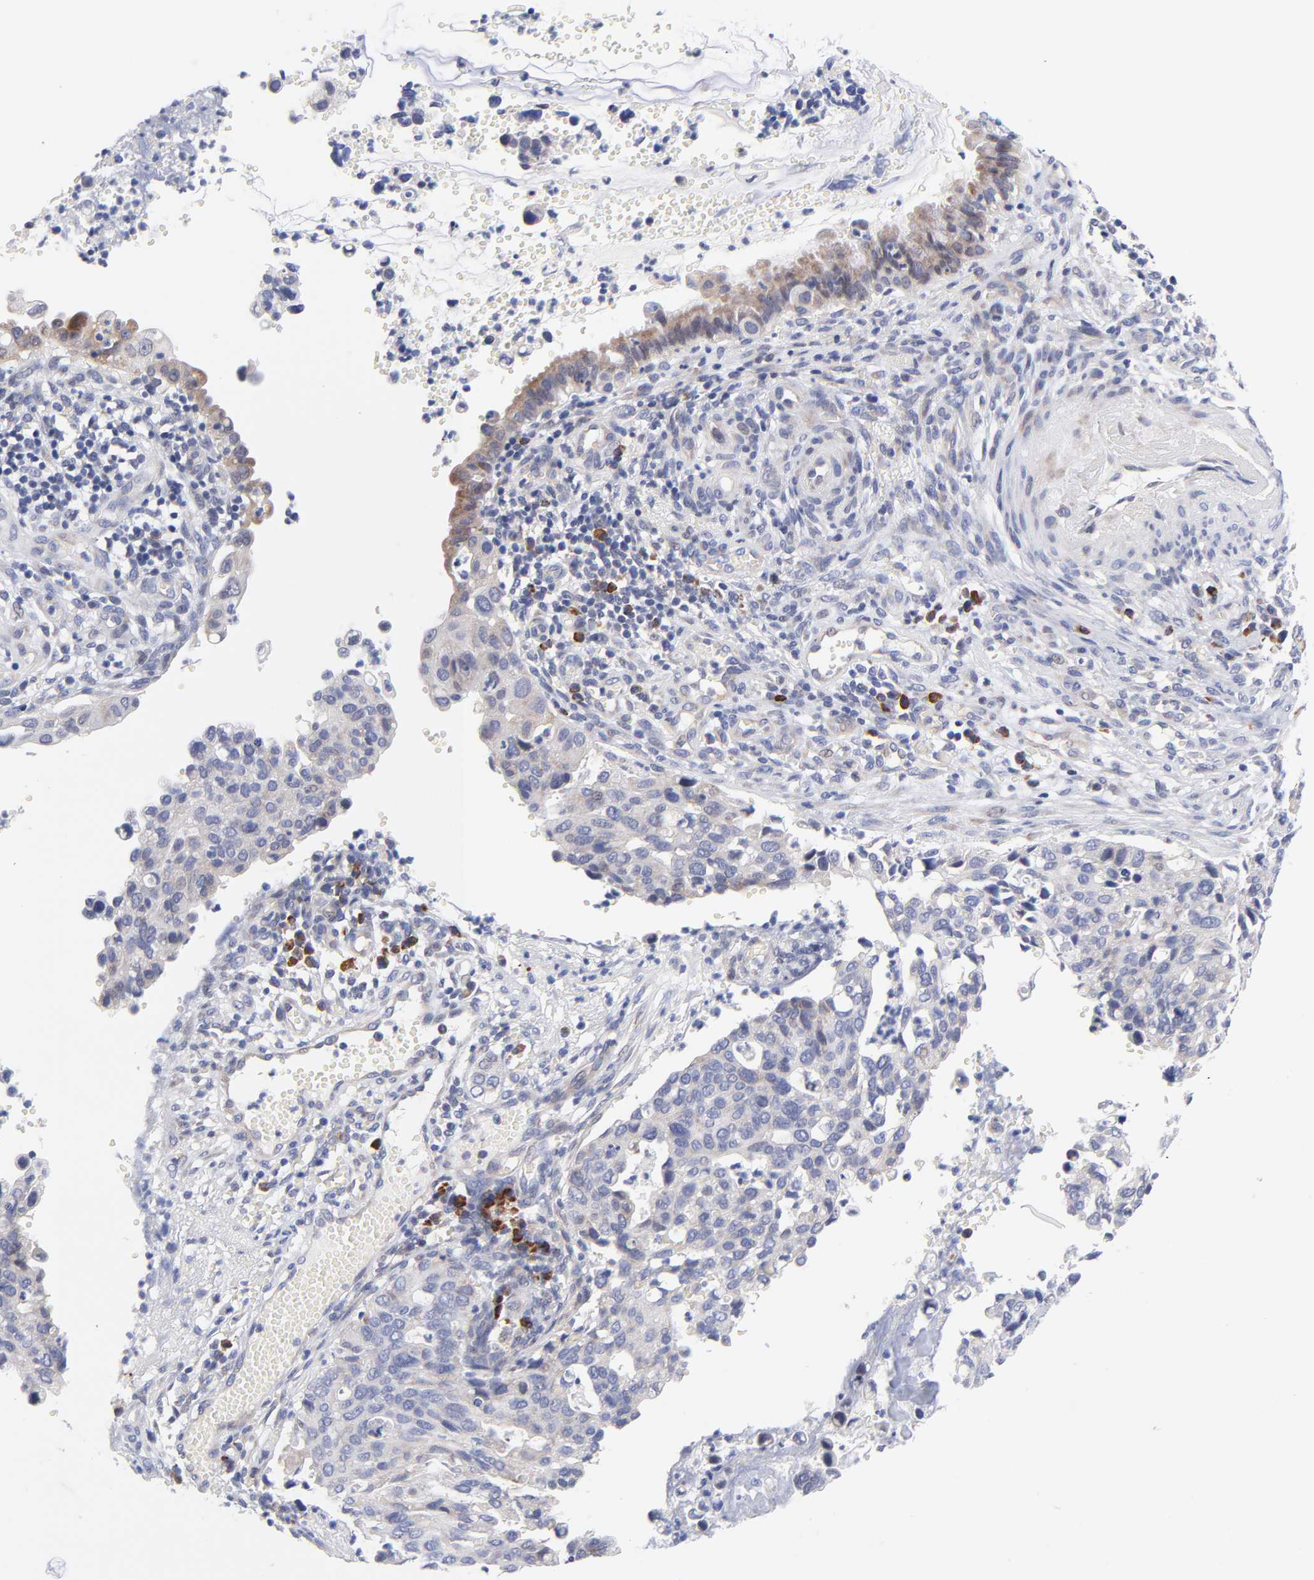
{"staining": {"intensity": "weak", "quantity": "25%-75%", "location": "cytoplasmic/membranous"}, "tissue": "cervical cancer", "cell_type": "Tumor cells", "image_type": "cancer", "snomed": [{"axis": "morphology", "description": "Normal tissue, NOS"}, {"axis": "morphology", "description": "Squamous cell carcinoma, NOS"}, {"axis": "topography", "description": "Cervix"}], "caption": "Weak cytoplasmic/membranous protein staining is present in approximately 25%-75% of tumor cells in cervical cancer.", "gene": "AFF2", "patient": {"sex": "female", "age": 45}}